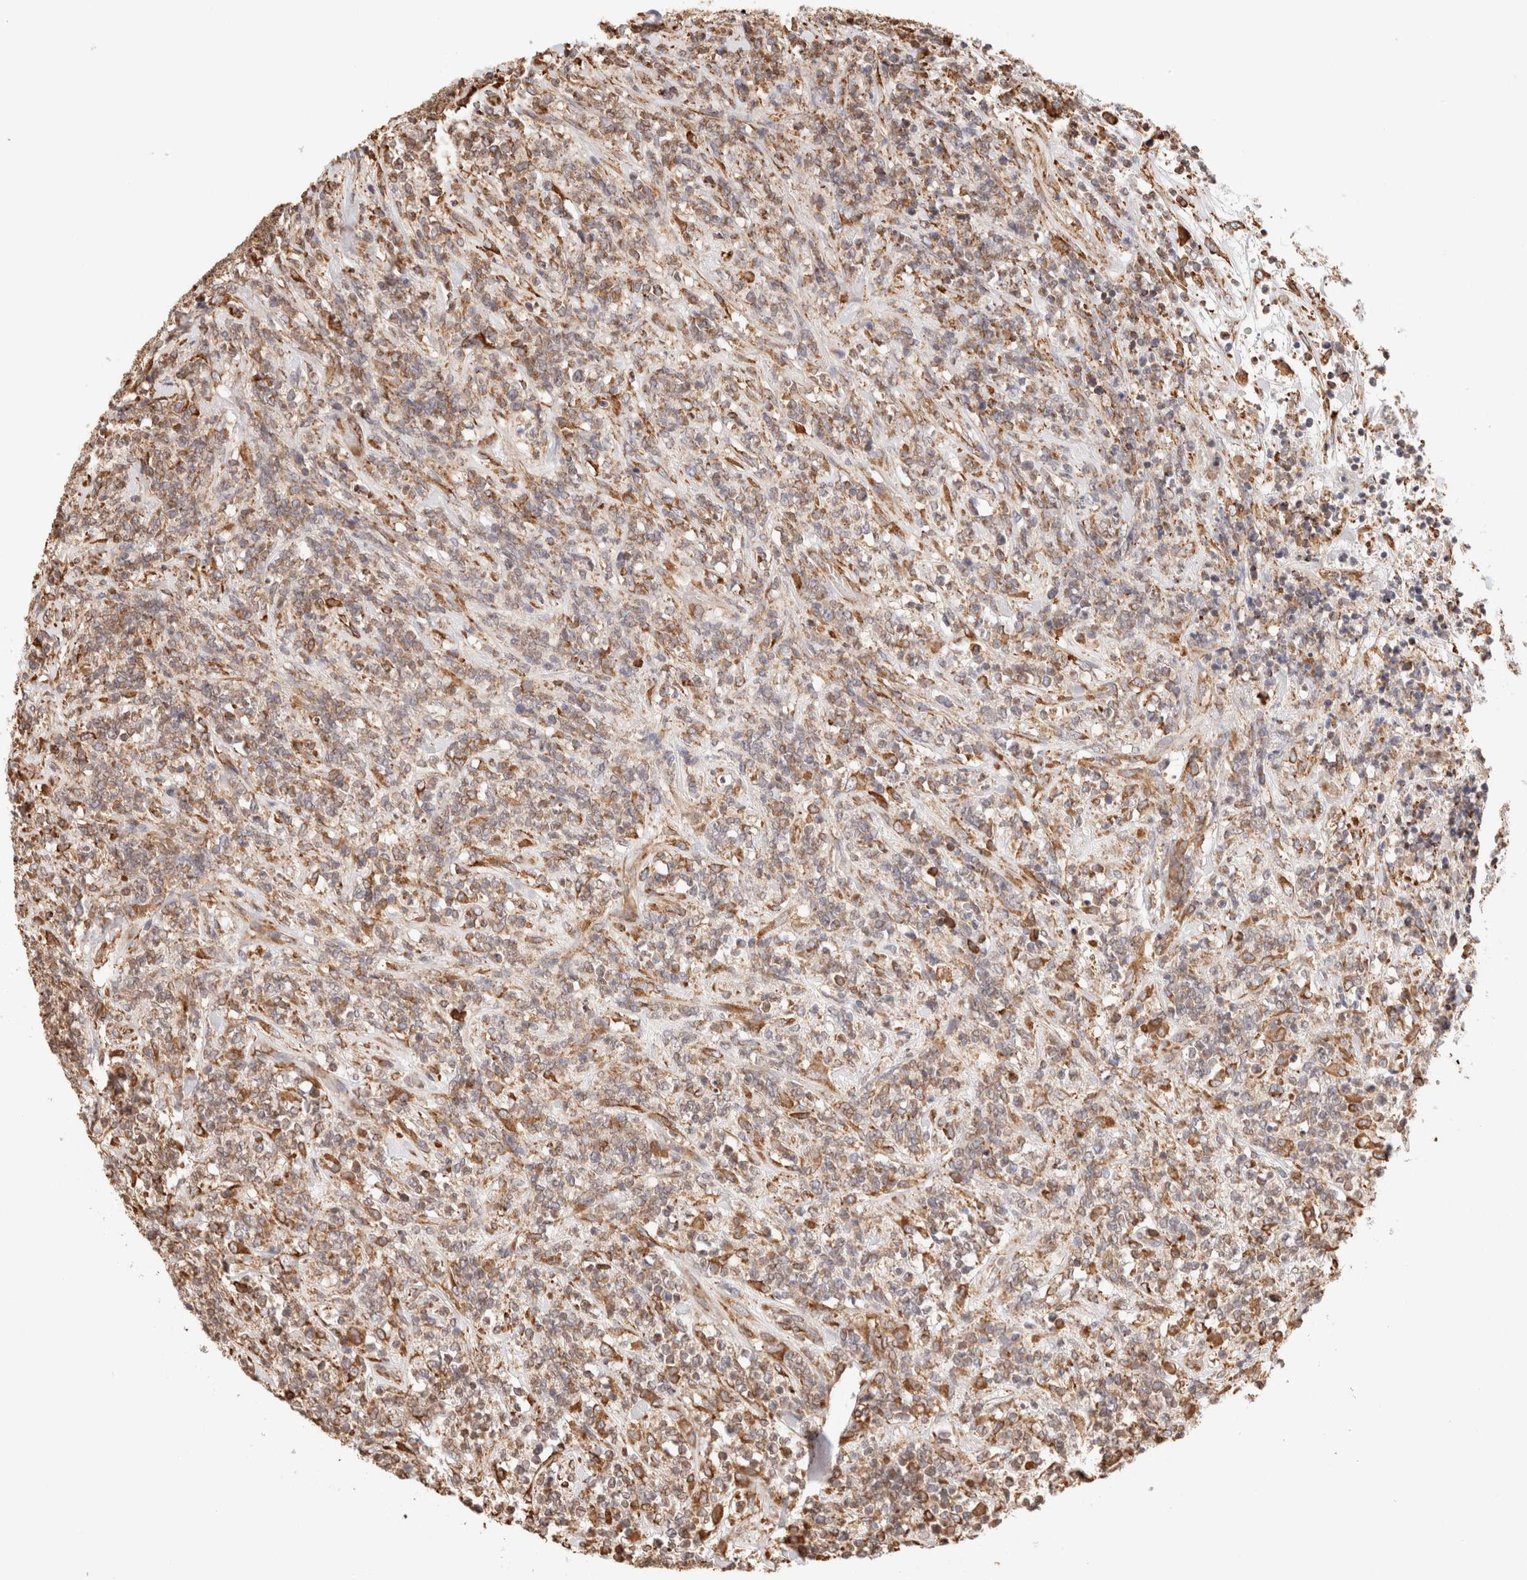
{"staining": {"intensity": "weak", "quantity": ">75%", "location": "cytoplasmic/membranous"}, "tissue": "lymphoma", "cell_type": "Tumor cells", "image_type": "cancer", "snomed": [{"axis": "morphology", "description": "Malignant lymphoma, non-Hodgkin's type, High grade"}, {"axis": "topography", "description": "Soft tissue"}], "caption": "The immunohistochemical stain highlights weak cytoplasmic/membranous staining in tumor cells of malignant lymphoma, non-Hodgkin's type (high-grade) tissue.", "gene": "FER", "patient": {"sex": "male", "age": 18}}